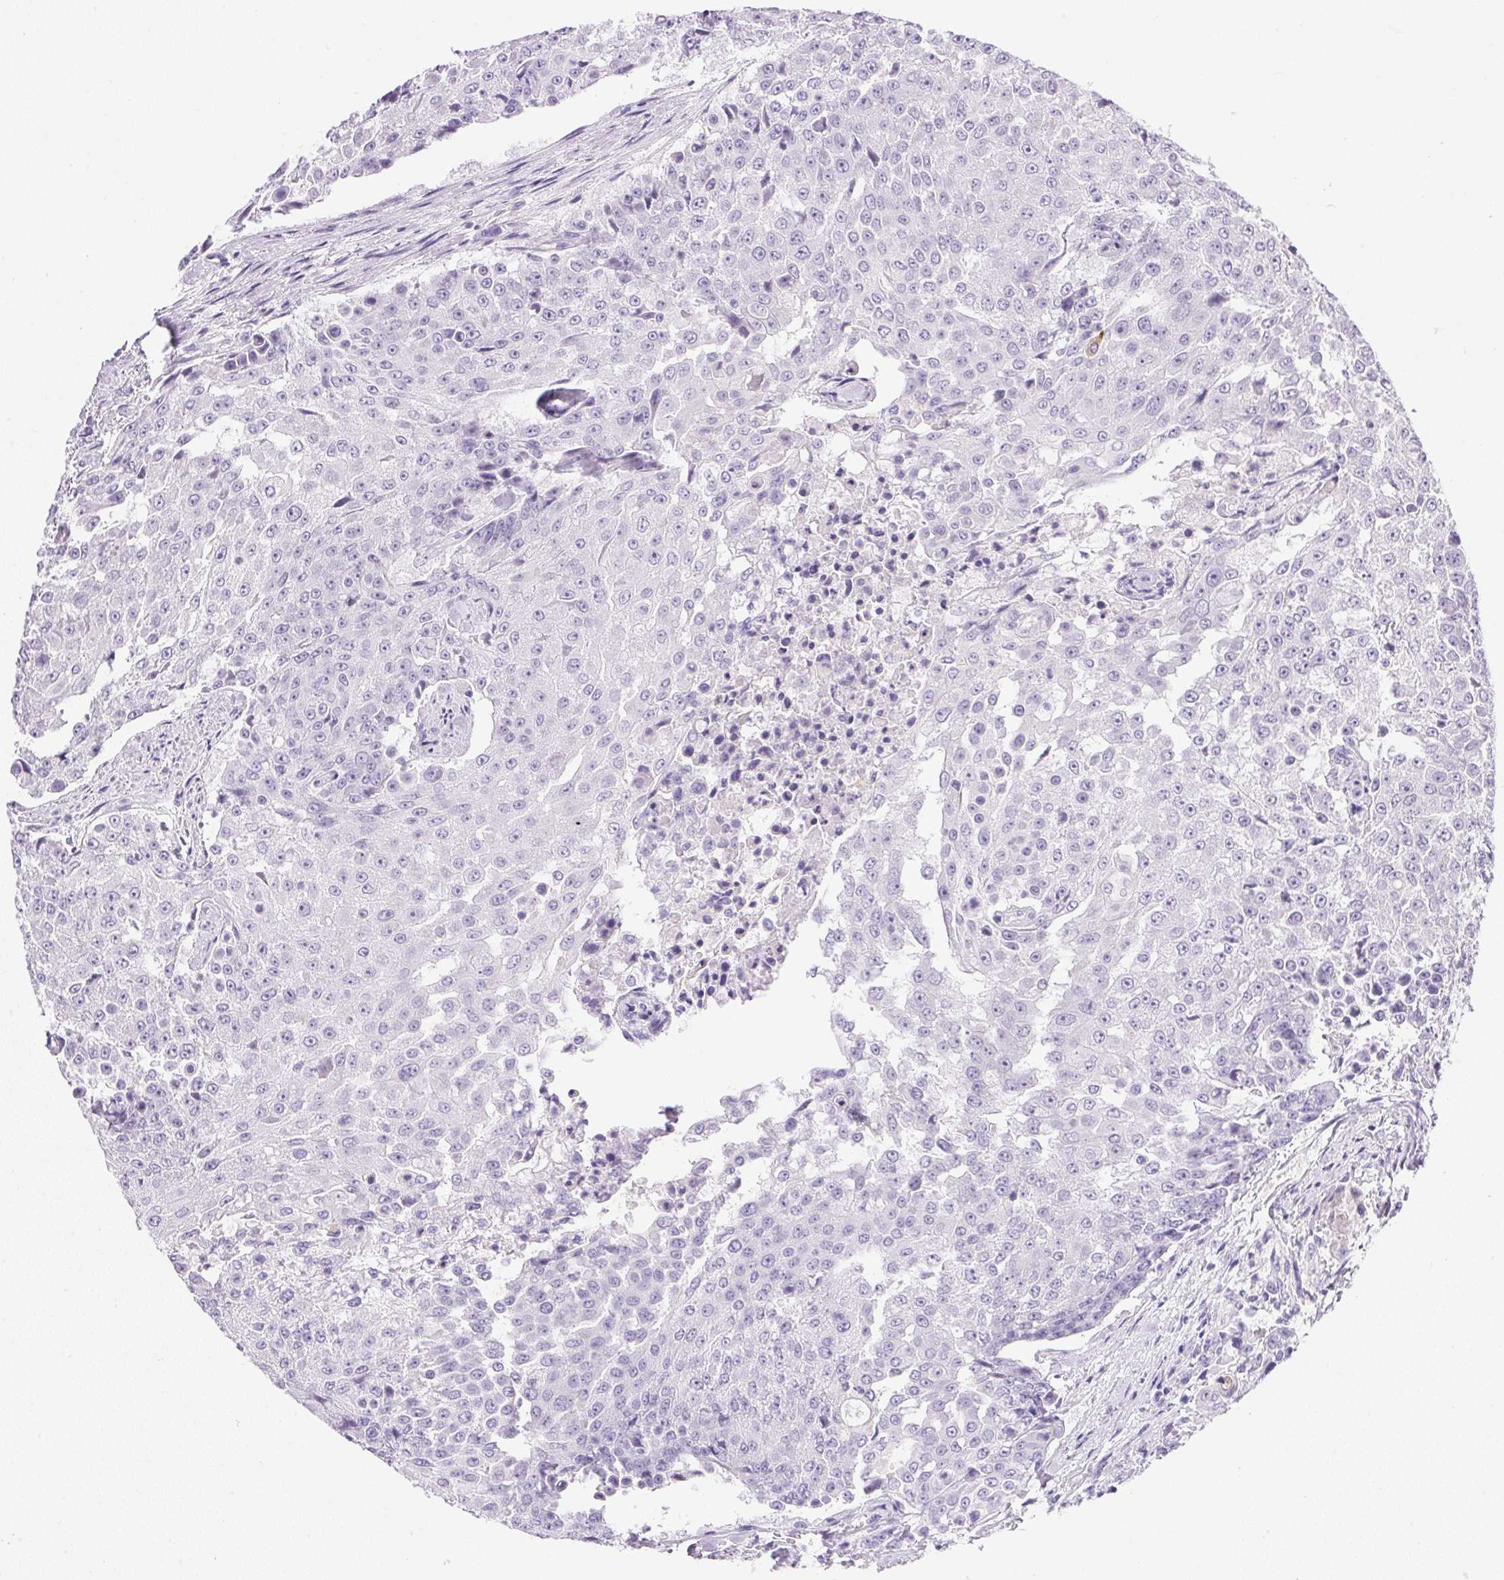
{"staining": {"intensity": "negative", "quantity": "none", "location": "none"}, "tissue": "urothelial cancer", "cell_type": "Tumor cells", "image_type": "cancer", "snomed": [{"axis": "morphology", "description": "Urothelial carcinoma, High grade"}, {"axis": "topography", "description": "Urinary bladder"}], "caption": "The micrograph exhibits no significant staining in tumor cells of urothelial cancer.", "gene": "ATP6V0A4", "patient": {"sex": "female", "age": 63}}